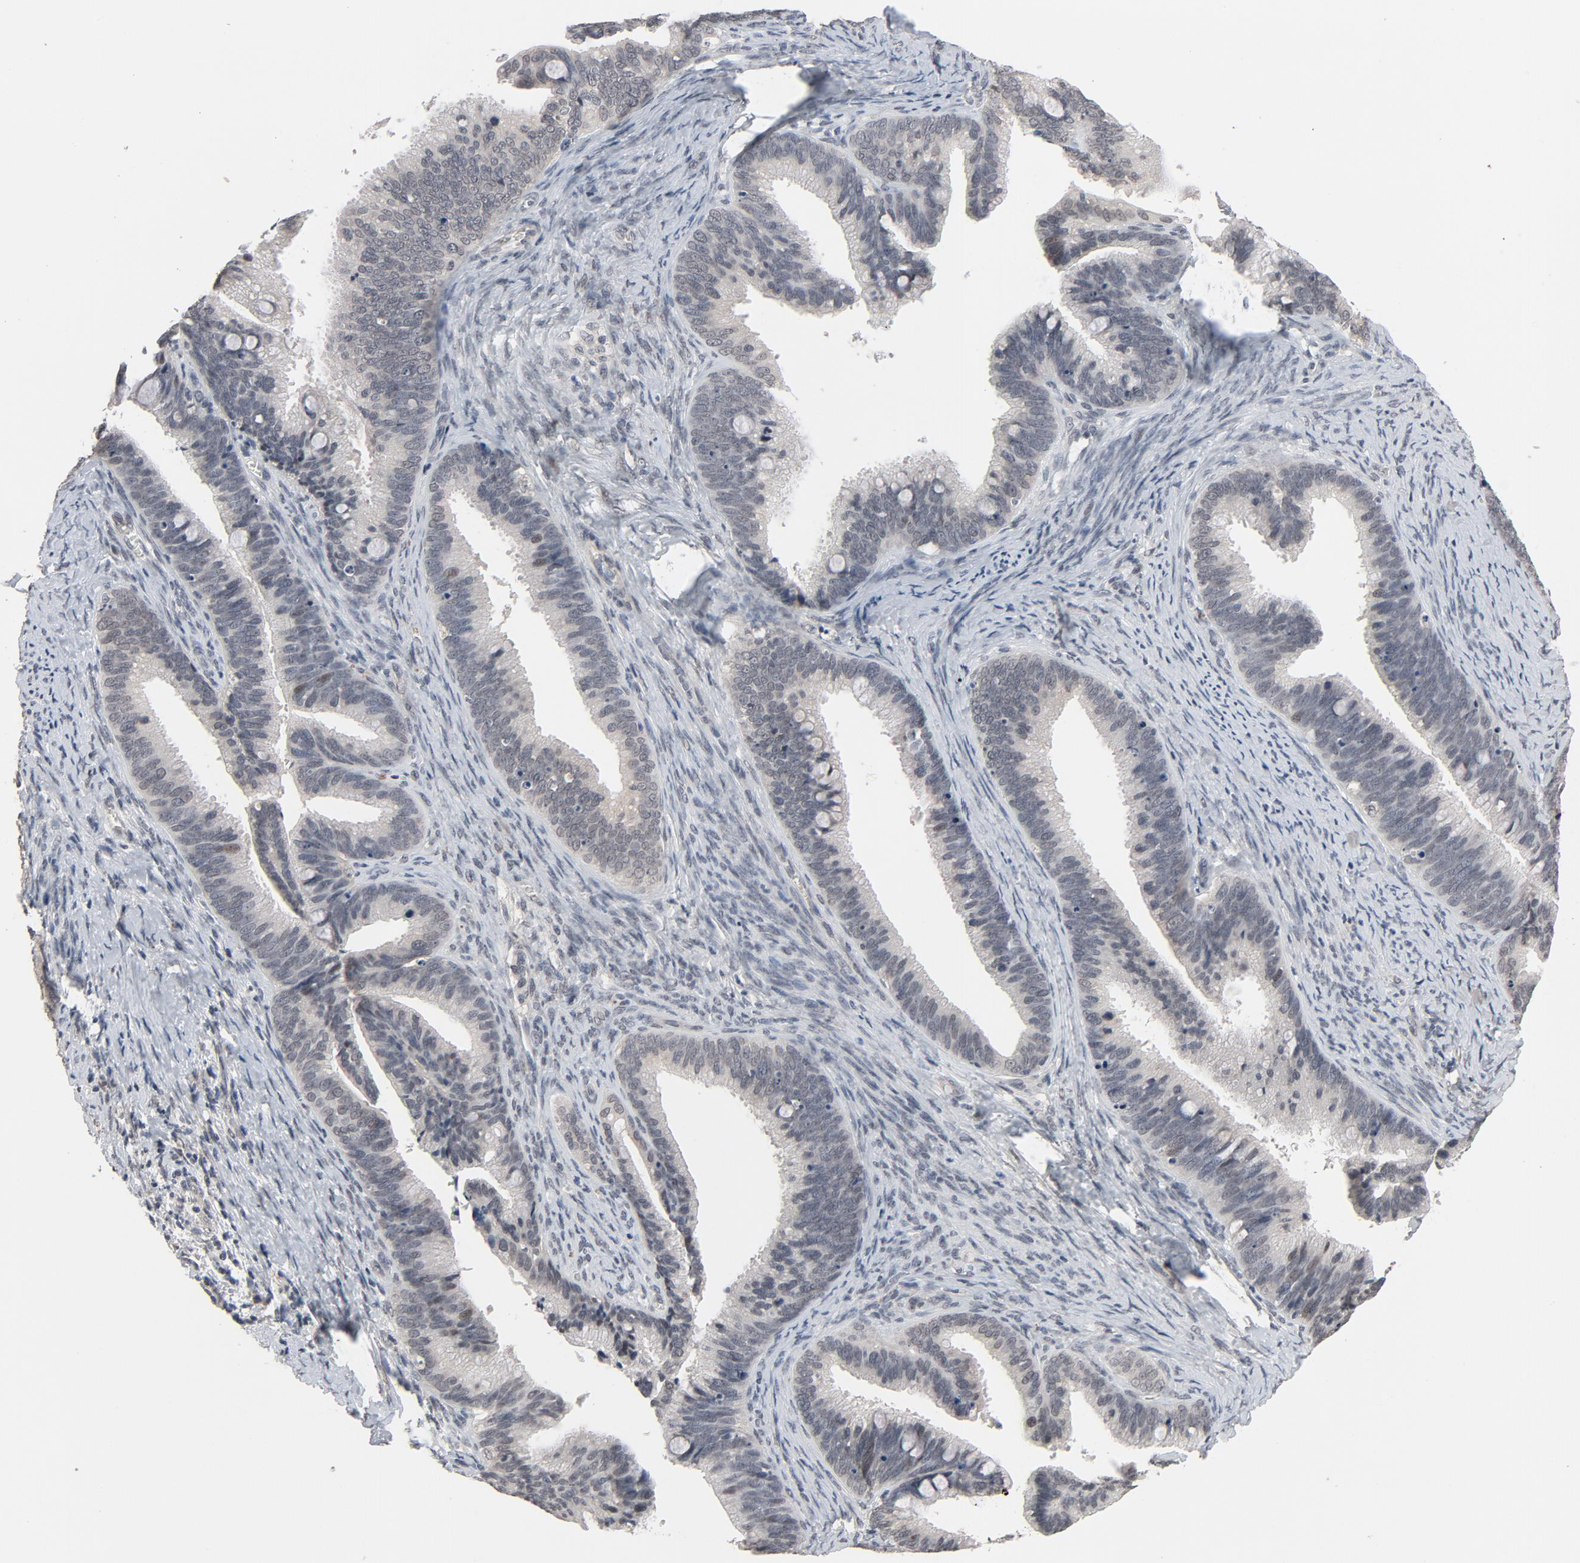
{"staining": {"intensity": "weak", "quantity": ">75%", "location": "cytoplasmic/membranous"}, "tissue": "cervical cancer", "cell_type": "Tumor cells", "image_type": "cancer", "snomed": [{"axis": "morphology", "description": "Adenocarcinoma, NOS"}, {"axis": "topography", "description": "Cervix"}], "caption": "Immunohistochemical staining of human cervical cancer shows weak cytoplasmic/membranous protein staining in about >75% of tumor cells.", "gene": "MT3", "patient": {"sex": "female", "age": 47}}